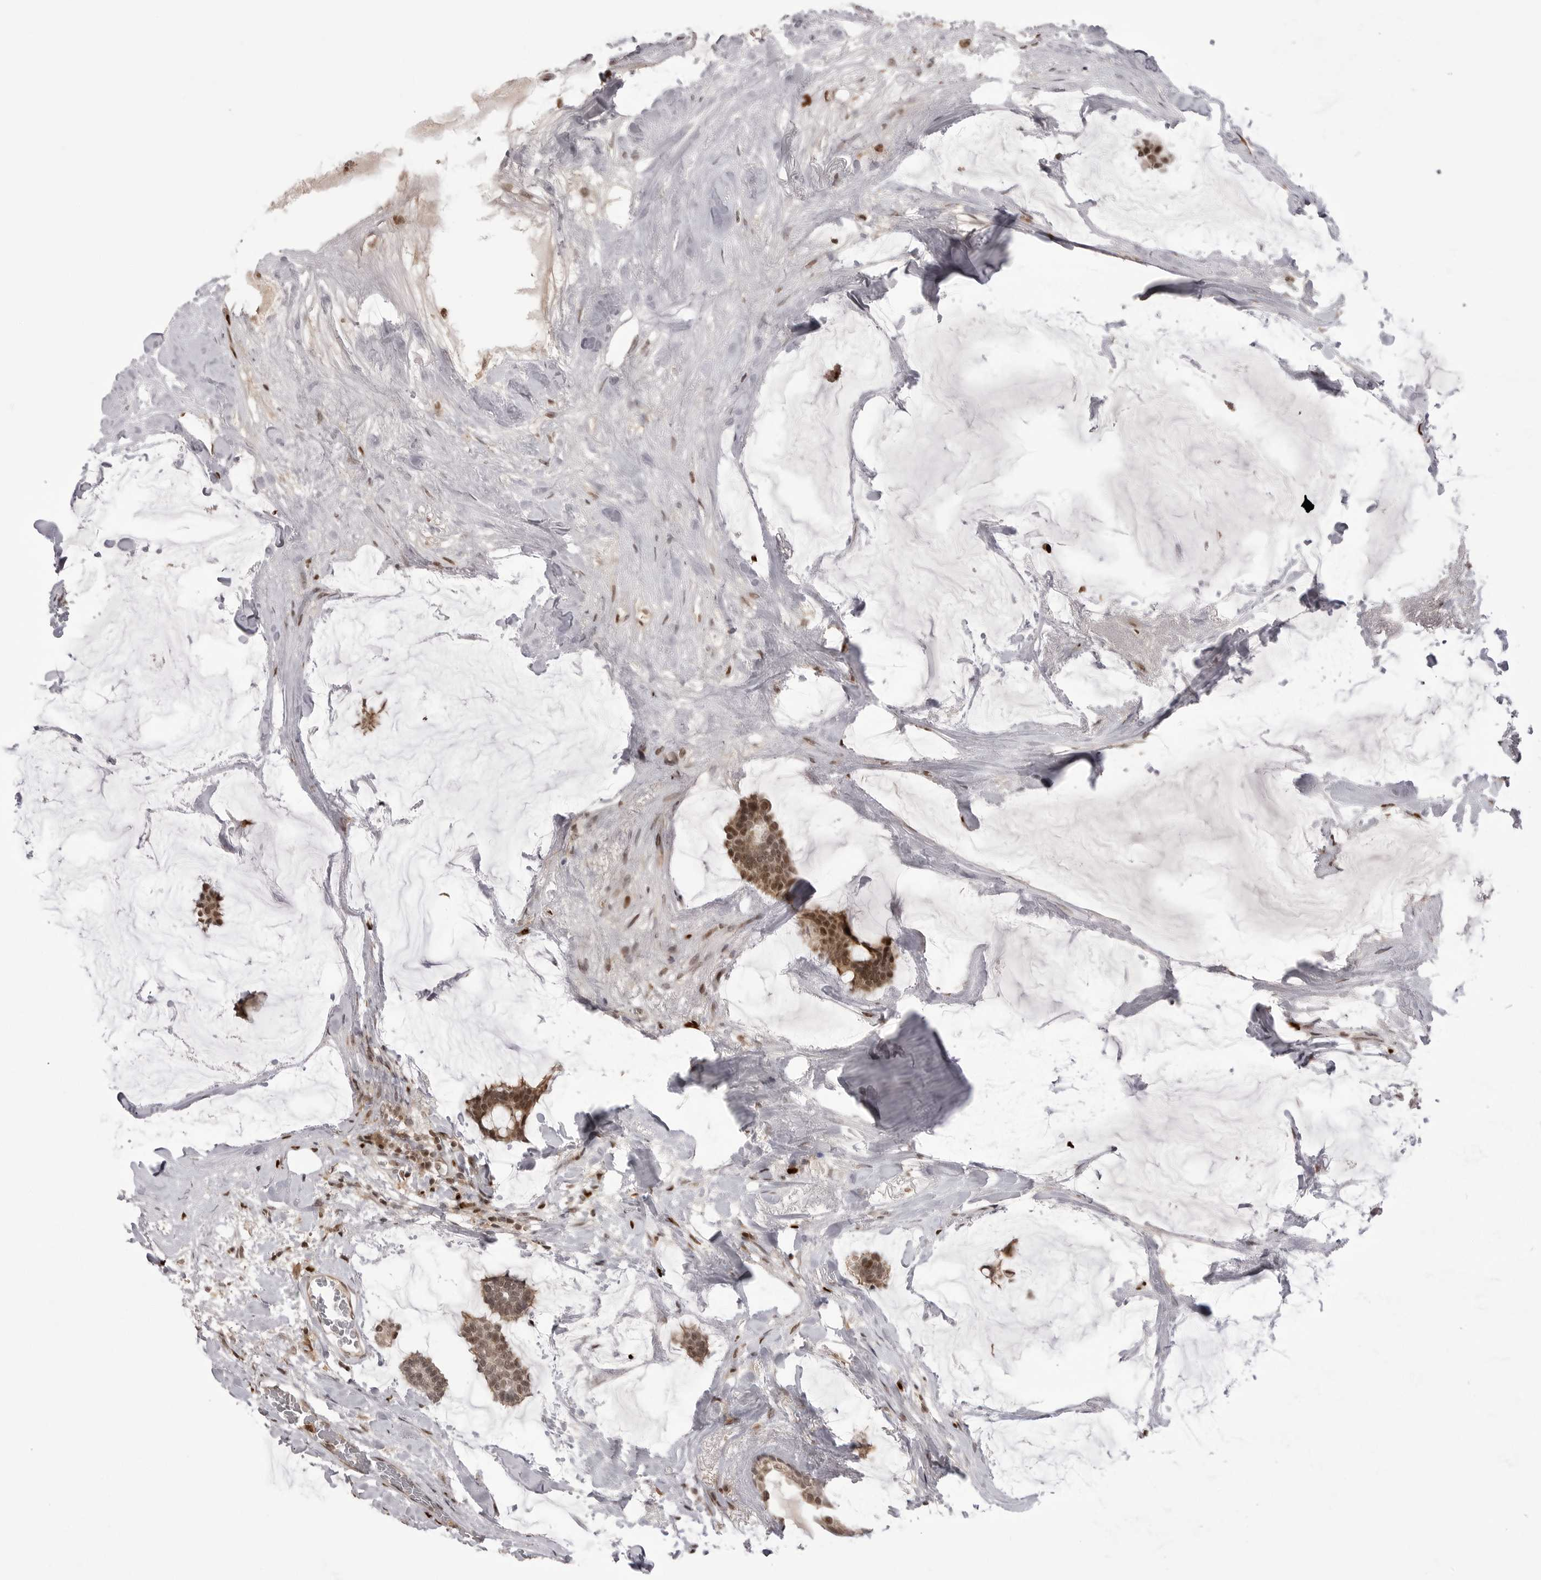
{"staining": {"intensity": "moderate", "quantity": ">75%", "location": "cytoplasmic/membranous,nuclear"}, "tissue": "breast cancer", "cell_type": "Tumor cells", "image_type": "cancer", "snomed": [{"axis": "morphology", "description": "Duct carcinoma"}, {"axis": "topography", "description": "Breast"}], "caption": "Protein staining shows moderate cytoplasmic/membranous and nuclear expression in approximately >75% of tumor cells in breast cancer (invasive ductal carcinoma).", "gene": "PTK2B", "patient": {"sex": "female", "age": 93}}